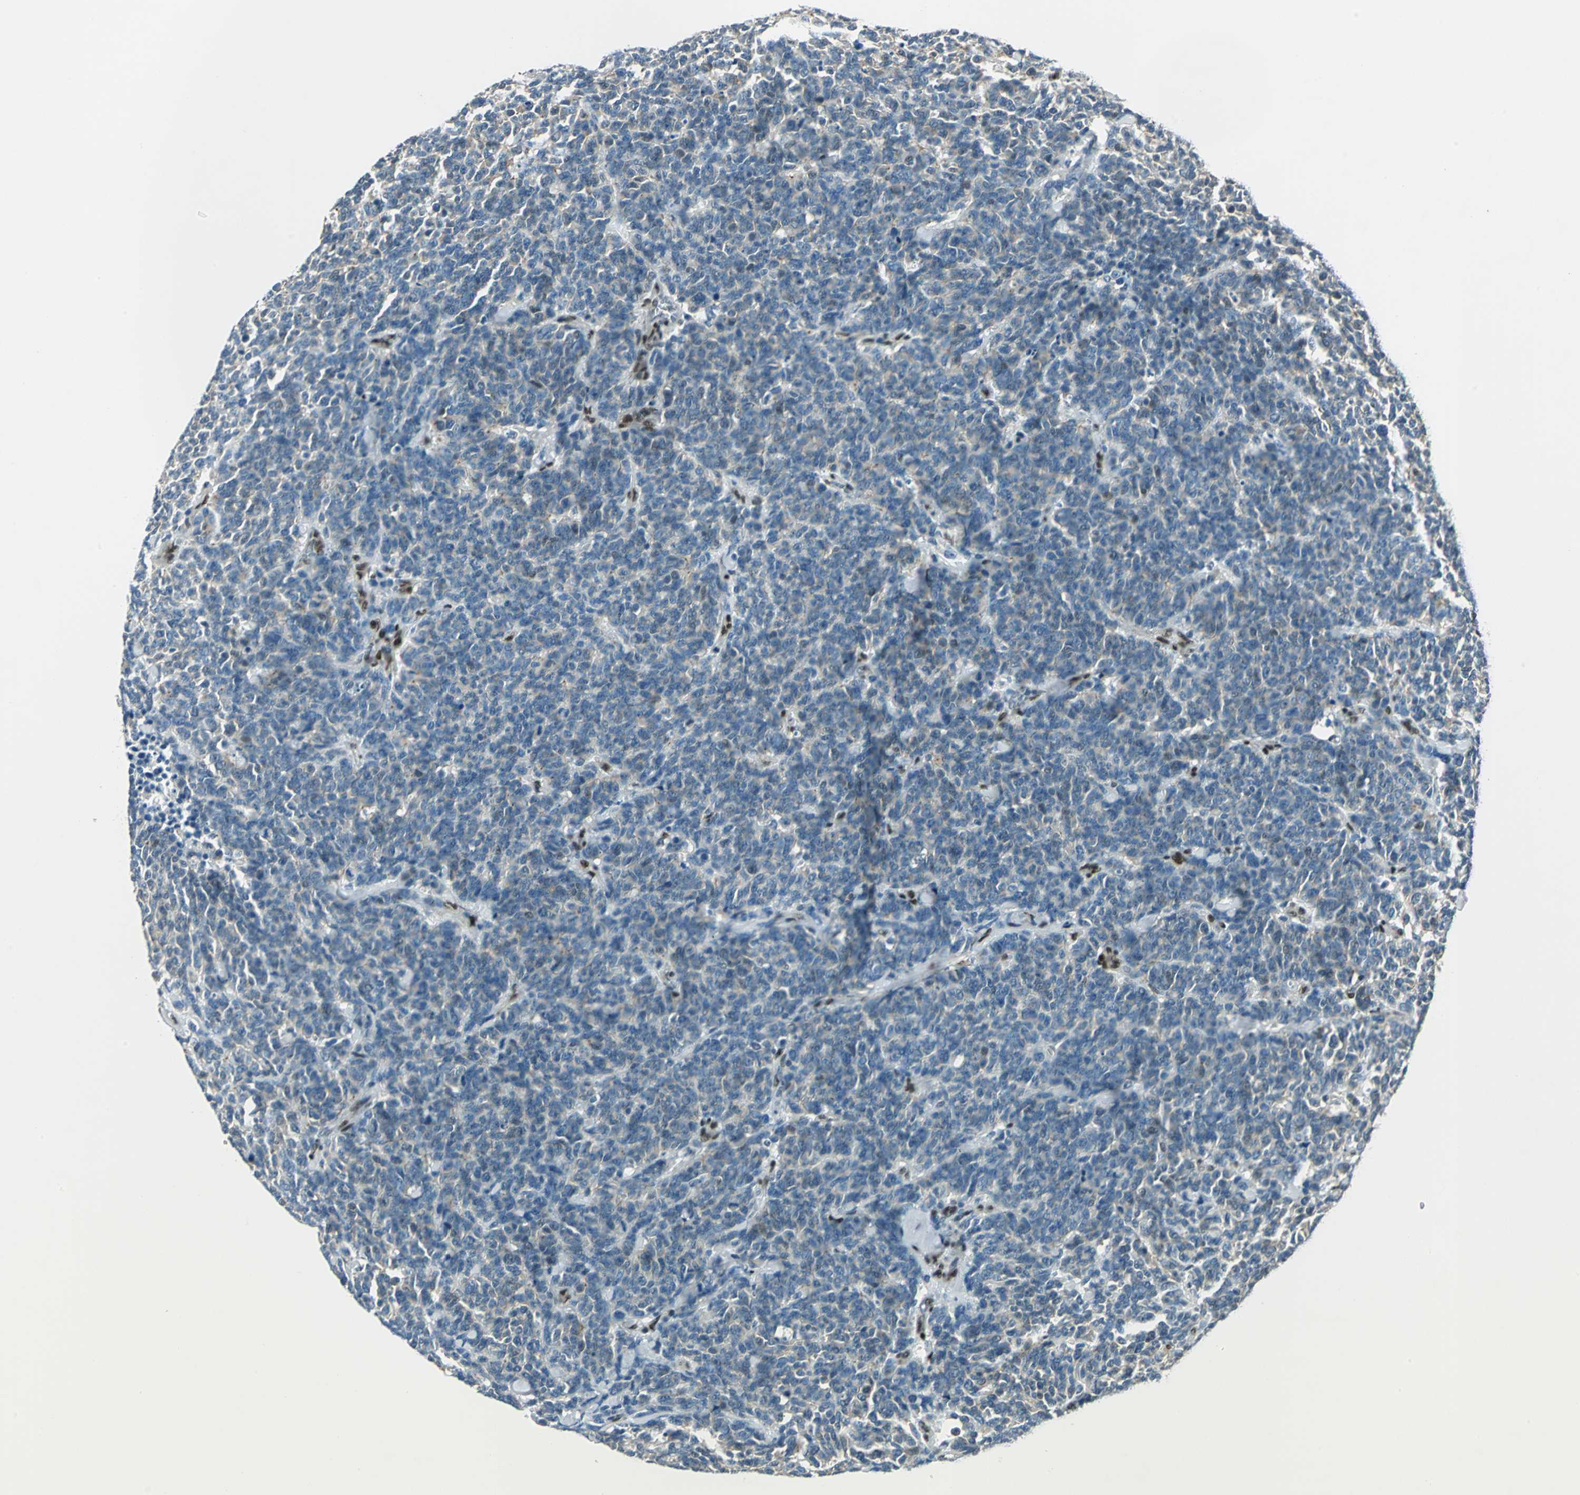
{"staining": {"intensity": "weak", "quantity": "25%-75%", "location": "cytoplasmic/membranous,nuclear"}, "tissue": "lung cancer", "cell_type": "Tumor cells", "image_type": "cancer", "snomed": [{"axis": "morphology", "description": "Neoplasm, malignant, NOS"}, {"axis": "topography", "description": "Lung"}], "caption": "An image of human lung cancer (neoplasm (malignant)) stained for a protein shows weak cytoplasmic/membranous and nuclear brown staining in tumor cells.", "gene": "NFIA", "patient": {"sex": "female", "age": 58}}